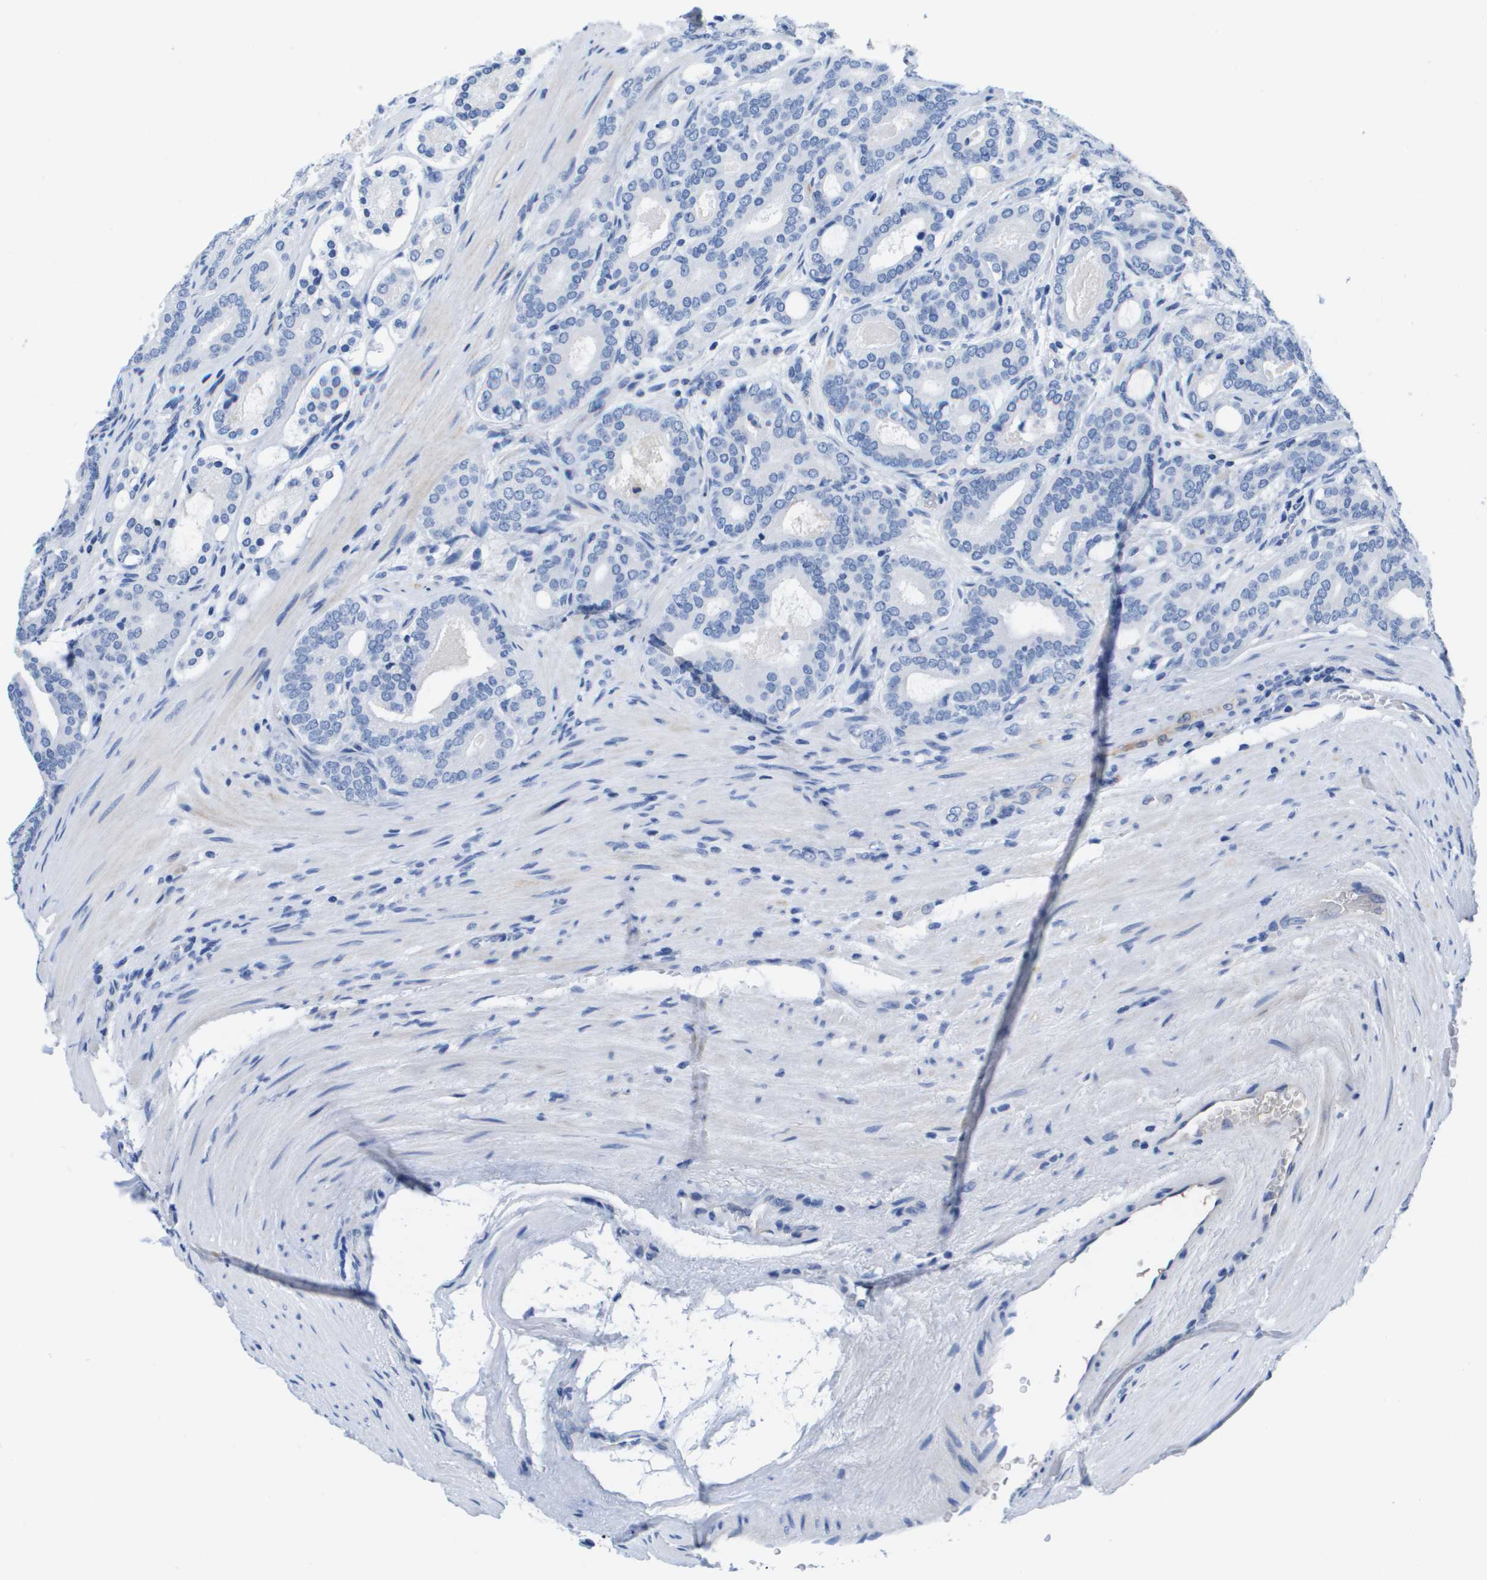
{"staining": {"intensity": "negative", "quantity": "none", "location": "none"}, "tissue": "prostate cancer", "cell_type": "Tumor cells", "image_type": "cancer", "snomed": [{"axis": "morphology", "description": "Adenocarcinoma, High grade"}, {"axis": "topography", "description": "Prostate"}], "caption": "High power microscopy histopathology image of an immunohistochemistry histopathology image of high-grade adenocarcinoma (prostate), revealing no significant staining in tumor cells. (Brightfield microscopy of DAB (3,3'-diaminobenzidine) immunohistochemistry at high magnification).", "gene": "APOA1", "patient": {"sex": "male", "age": 60}}